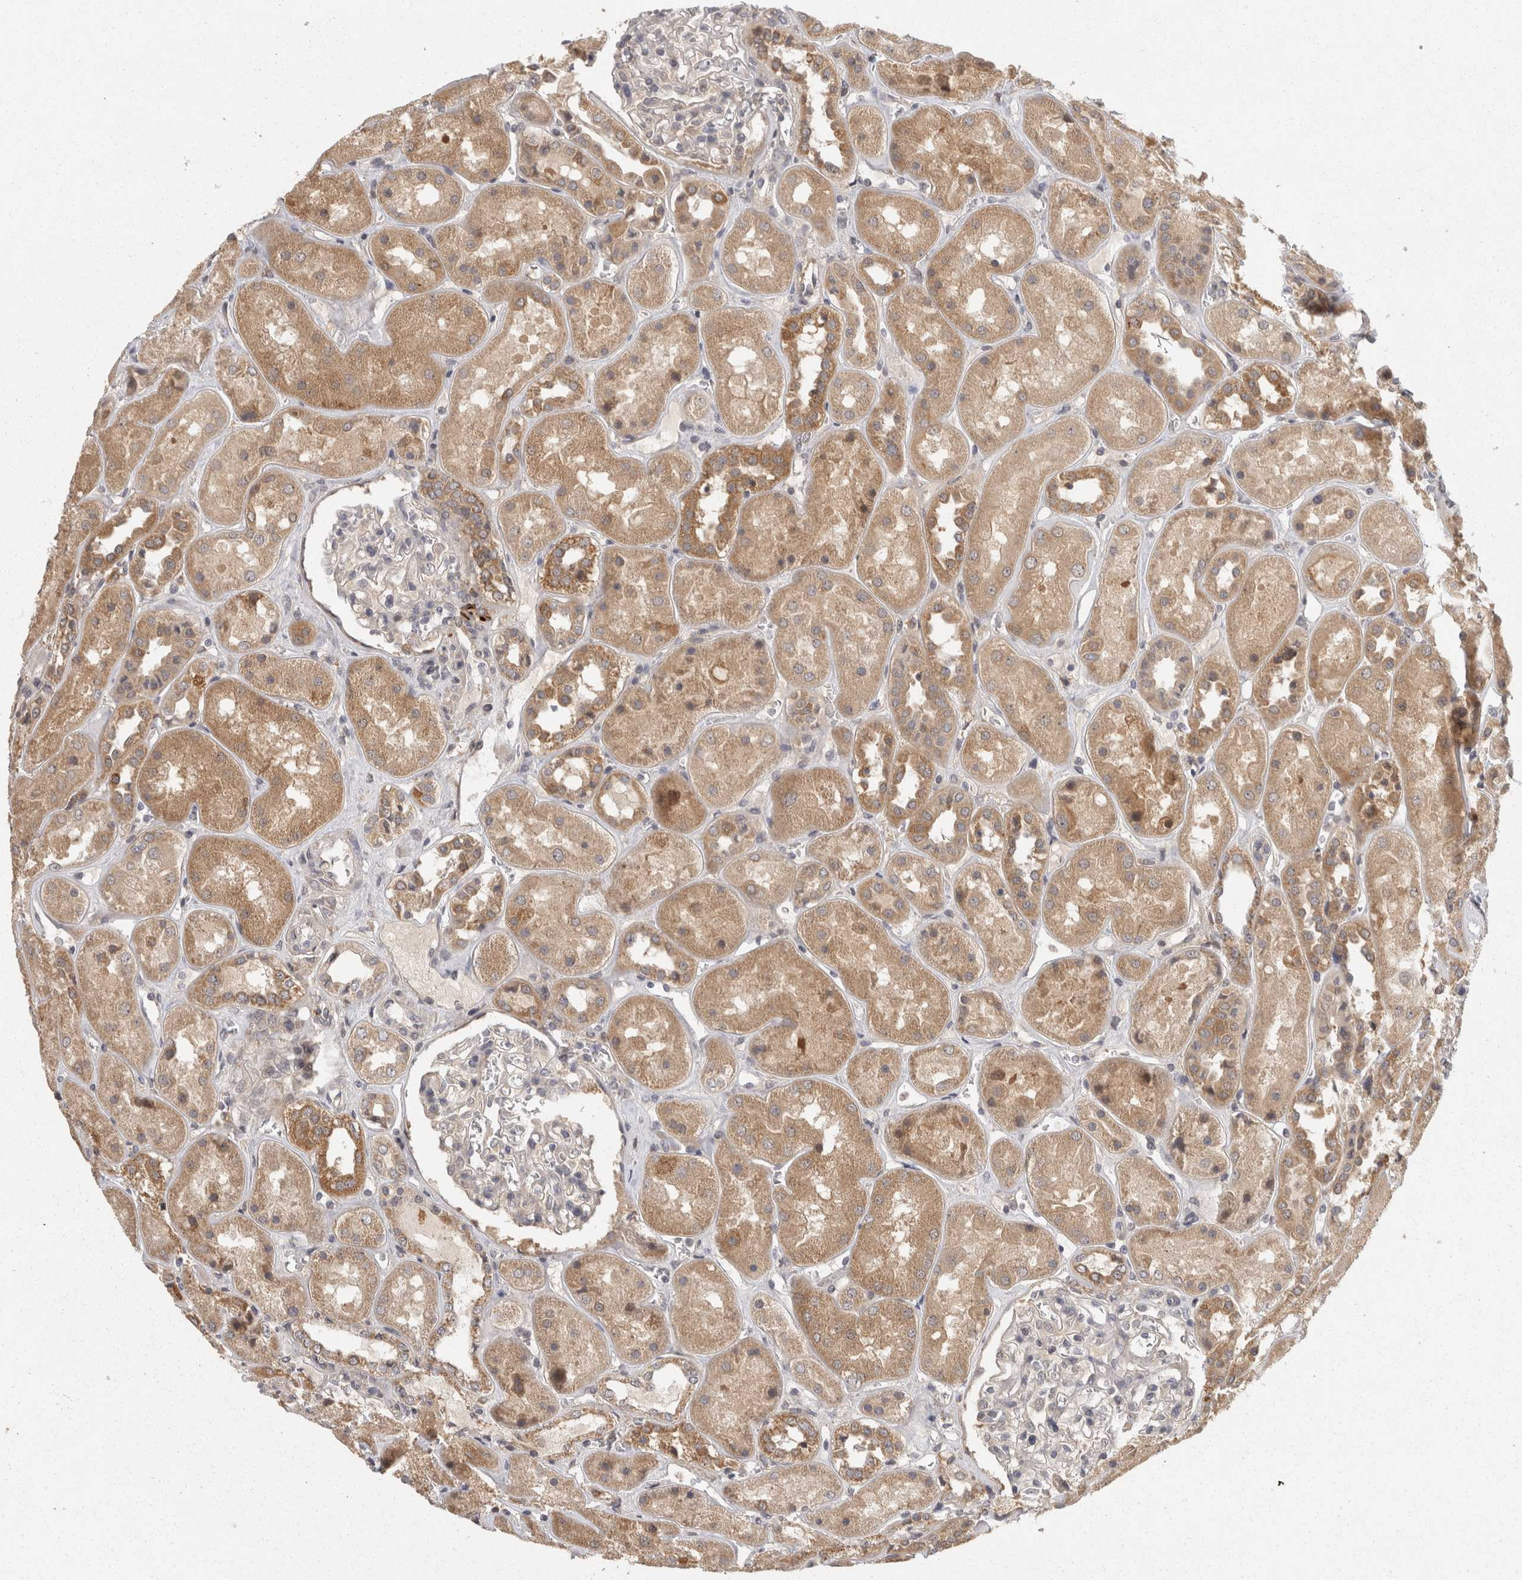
{"staining": {"intensity": "moderate", "quantity": "<25%", "location": "cytoplasmic/membranous"}, "tissue": "kidney", "cell_type": "Cells in glomeruli", "image_type": "normal", "snomed": [{"axis": "morphology", "description": "Normal tissue, NOS"}, {"axis": "topography", "description": "Kidney"}], "caption": "Normal kidney shows moderate cytoplasmic/membranous staining in about <25% of cells in glomeruli.", "gene": "ACAT2", "patient": {"sex": "male", "age": 70}}